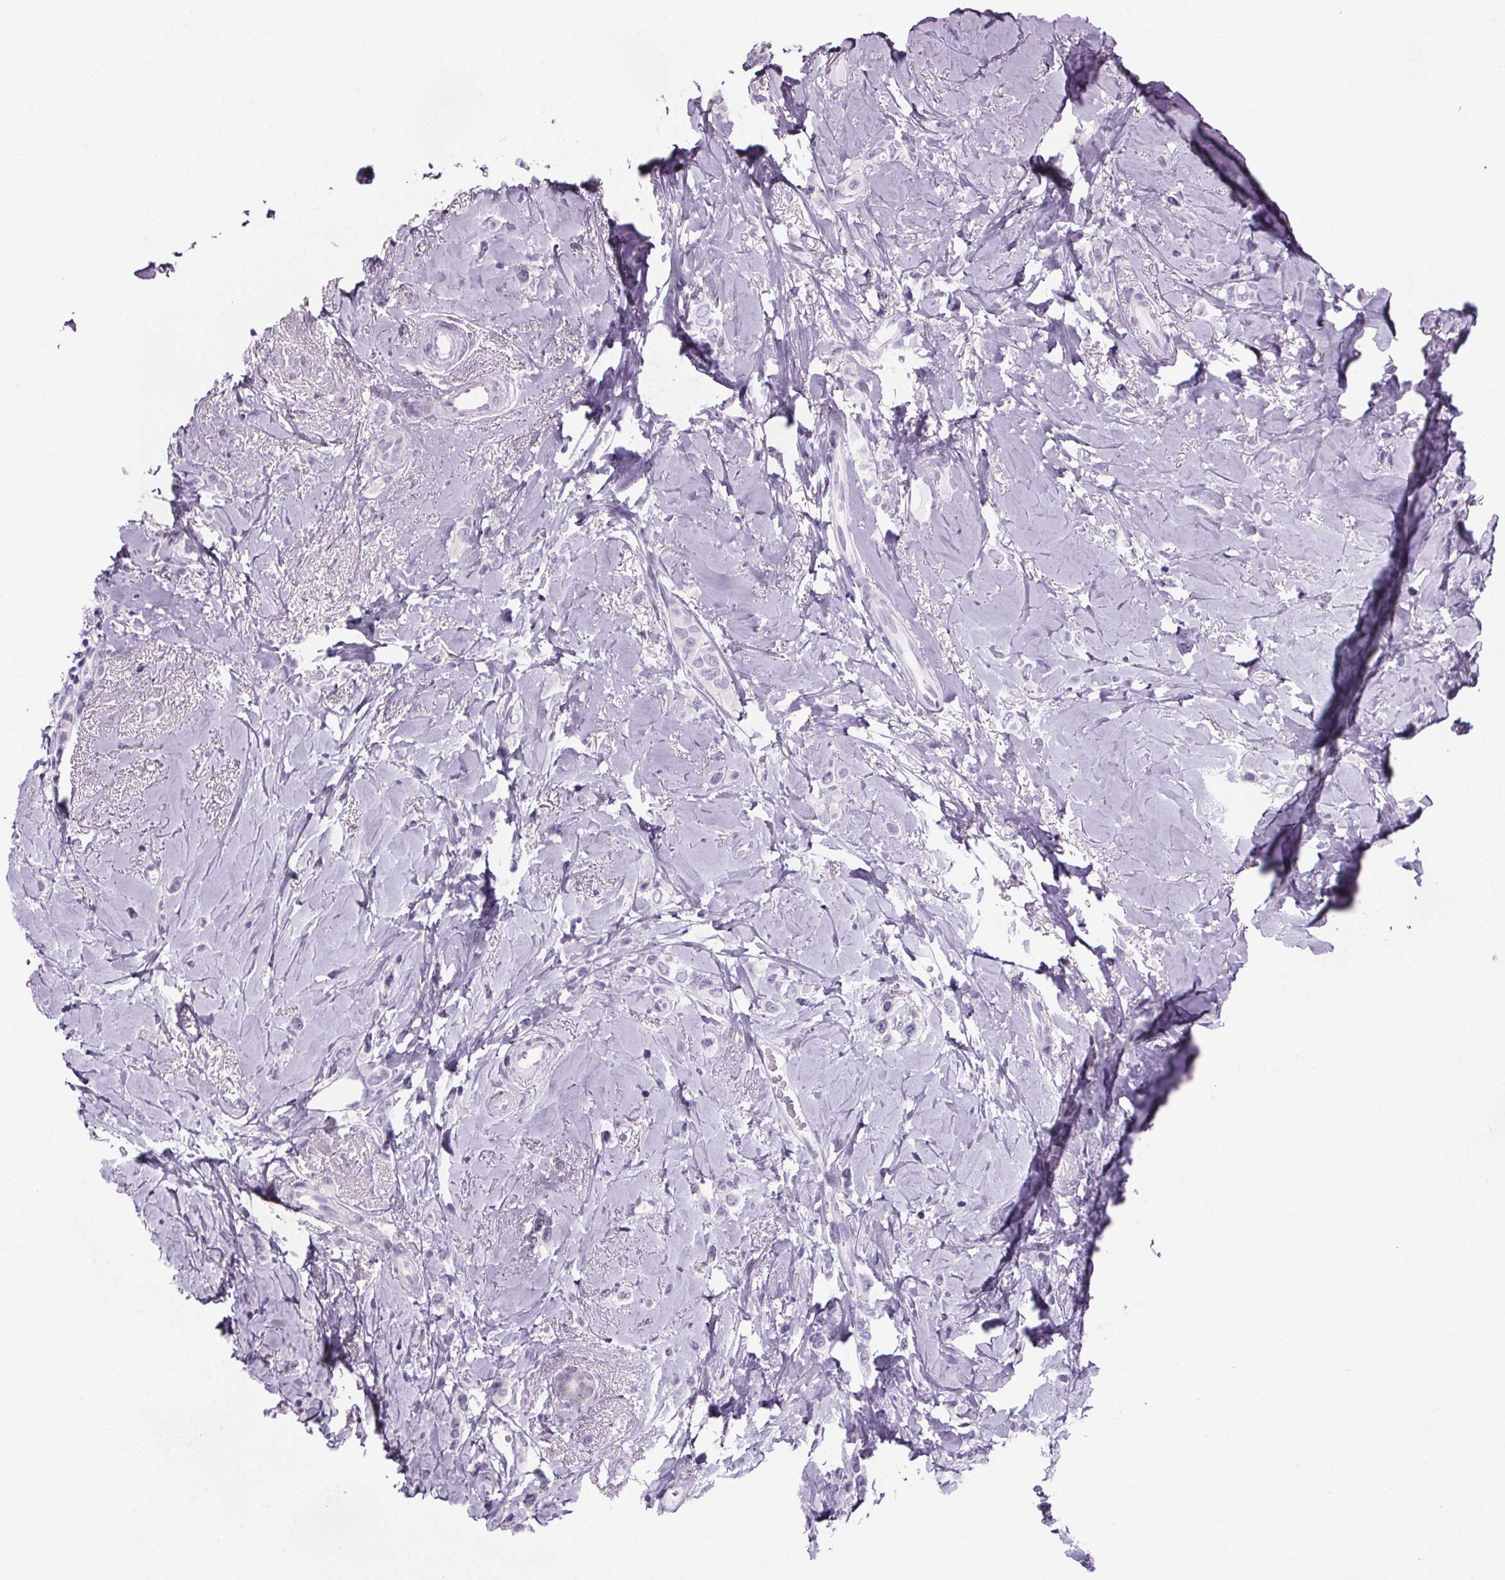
{"staining": {"intensity": "negative", "quantity": "none", "location": "none"}, "tissue": "breast cancer", "cell_type": "Tumor cells", "image_type": "cancer", "snomed": [{"axis": "morphology", "description": "Lobular carcinoma"}, {"axis": "topography", "description": "Breast"}], "caption": "This photomicrograph is of breast cancer (lobular carcinoma) stained with immunohistochemistry to label a protein in brown with the nuclei are counter-stained blue. There is no expression in tumor cells.", "gene": "CUBN", "patient": {"sex": "female", "age": 66}}